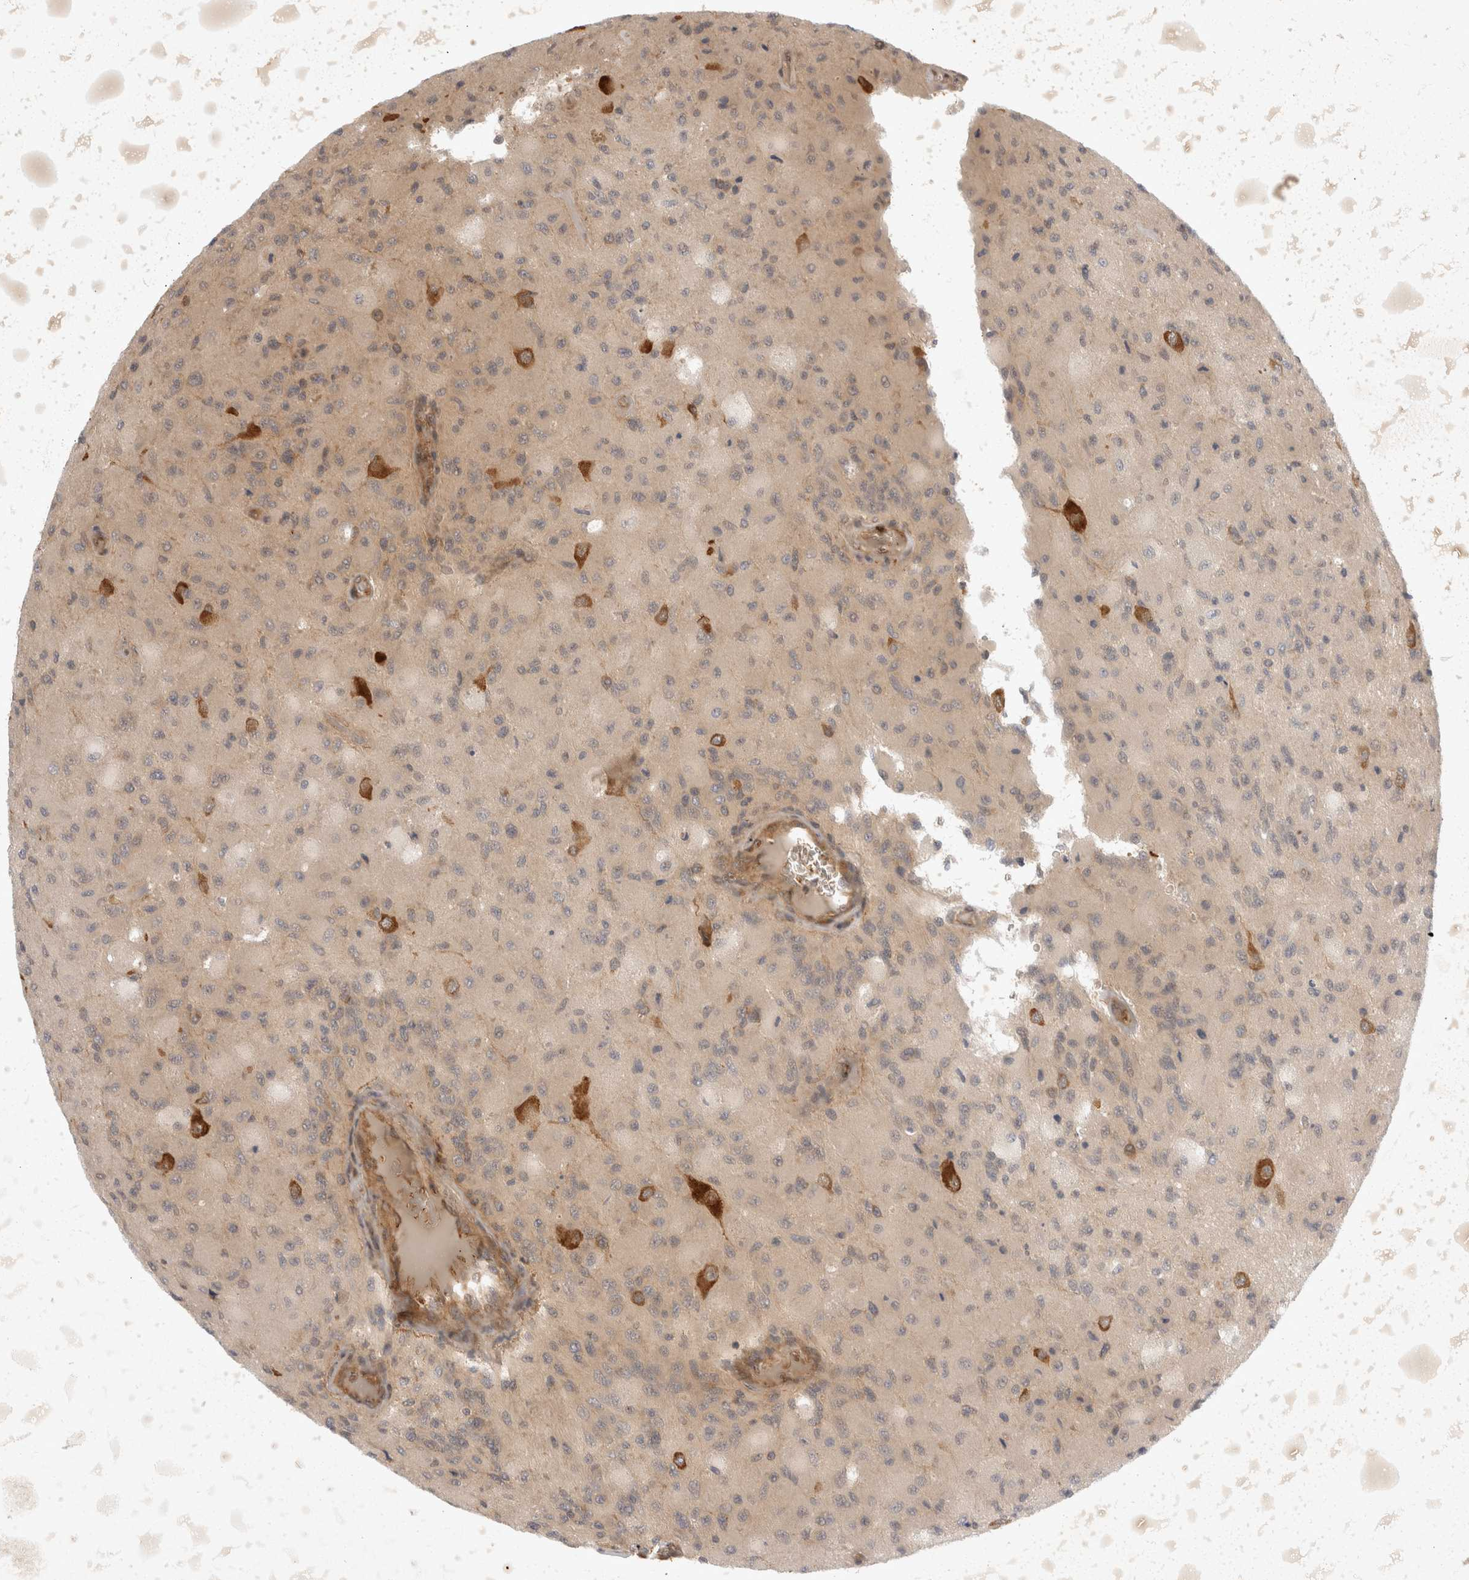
{"staining": {"intensity": "weak", "quantity": "<25%", "location": "cytoplasmic/membranous"}, "tissue": "glioma", "cell_type": "Tumor cells", "image_type": "cancer", "snomed": [{"axis": "morphology", "description": "Normal tissue, NOS"}, {"axis": "morphology", "description": "Glioma, malignant, High grade"}, {"axis": "topography", "description": "Cerebral cortex"}], "caption": "Human glioma stained for a protein using immunohistochemistry (IHC) exhibits no staining in tumor cells.", "gene": "EIF4G3", "patient": {"sex": "male", "age": 77}}